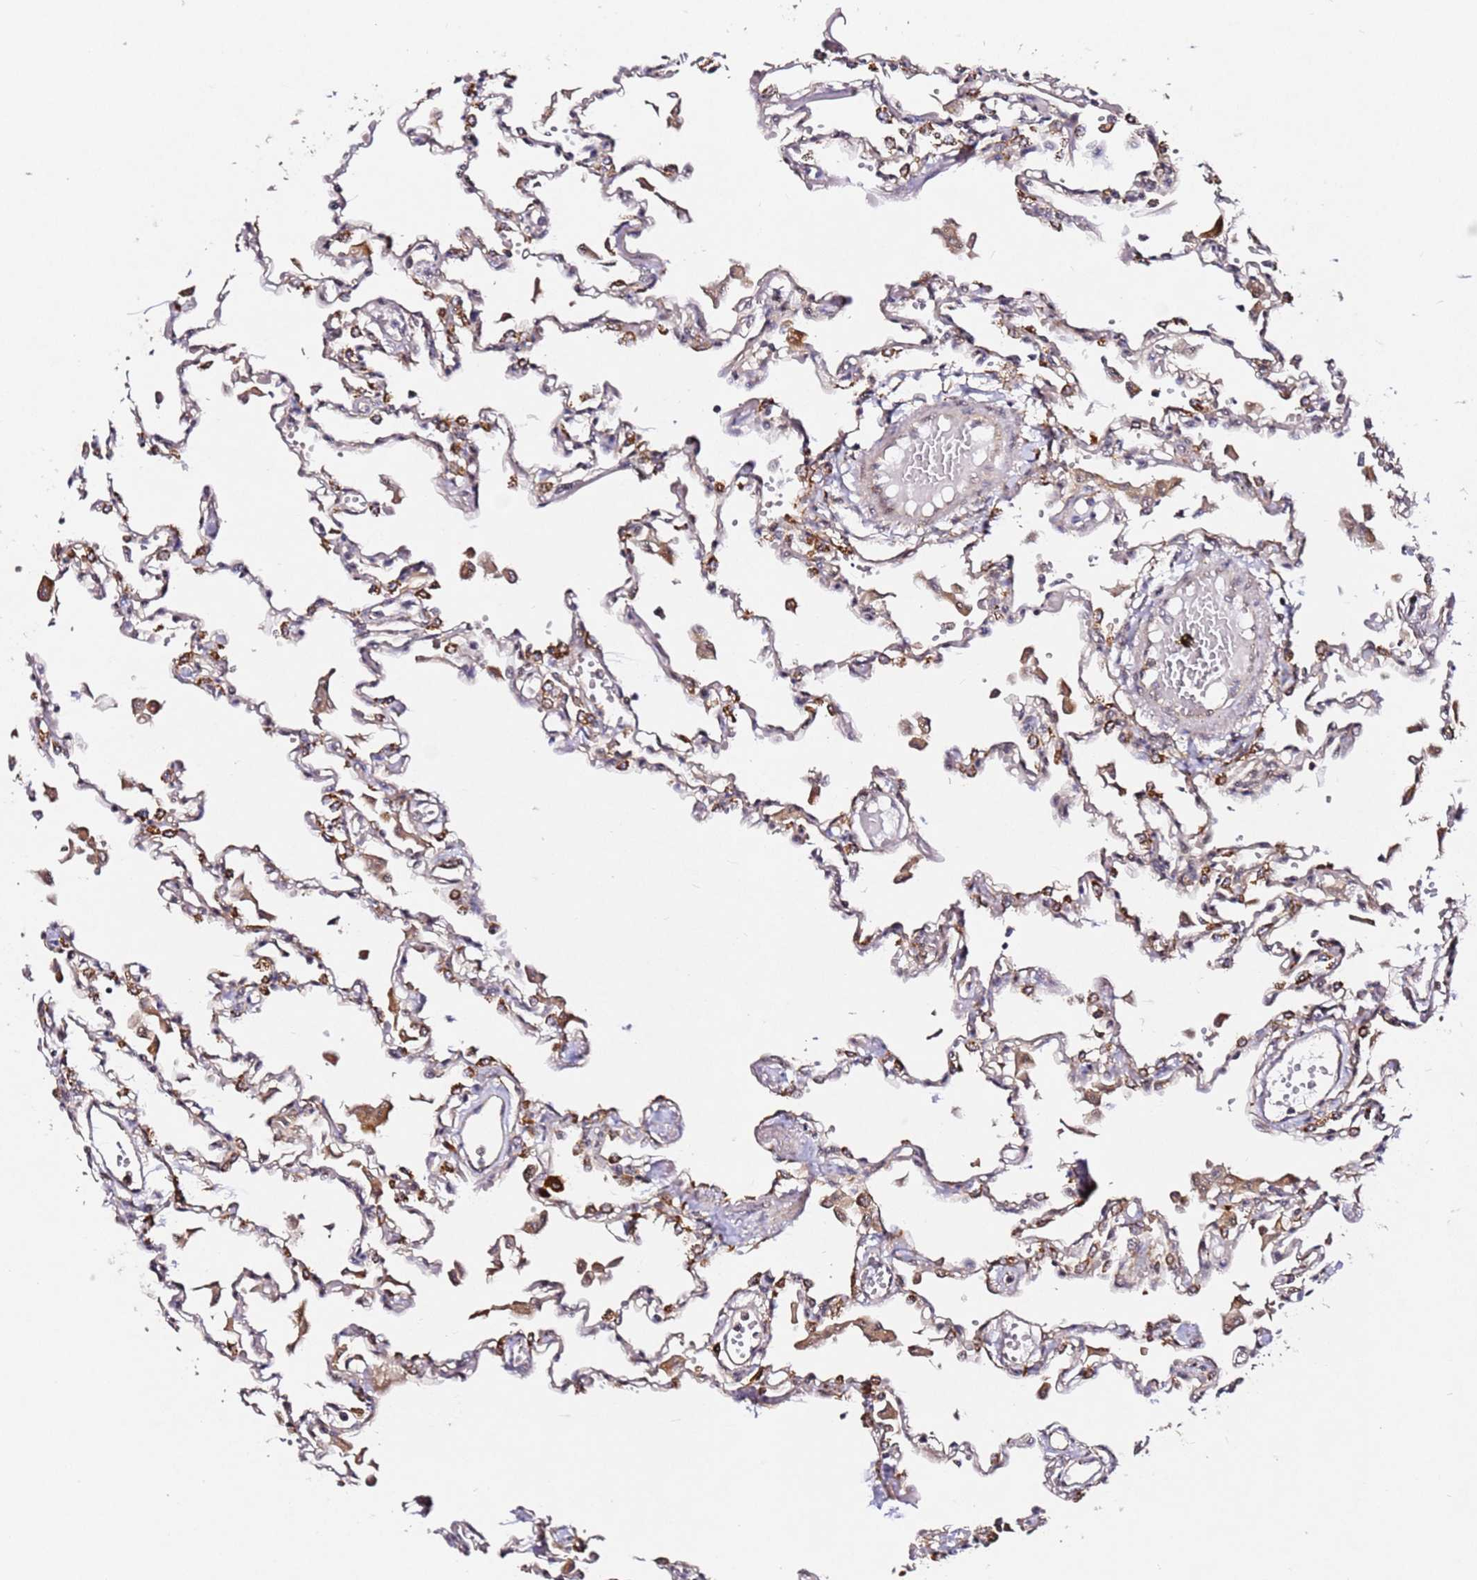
{"staining": {"intensity": "weak", "quantity": "25%-75%", "location": "cytoplasmic/membranous"}, "tissue": "lung", "cell_type": "Alveolar cells", "image_type": "normal", "snomed": [{"axis": "morphology", "description": "Normal tissue, NOS"}, {"axis": "topography", "description": "Bronchus"}, {"axis": "topography", "description": "Lung"}], "caption": "Immunohistochemical staining of normal lung demonstrates 25%-75% levels of weak cytoplasmic/membranous protein staining in approximately 25%-75% of alveolar cells.", "gene": "ALG11", "patient": {"sex": "female", "age": 49}}